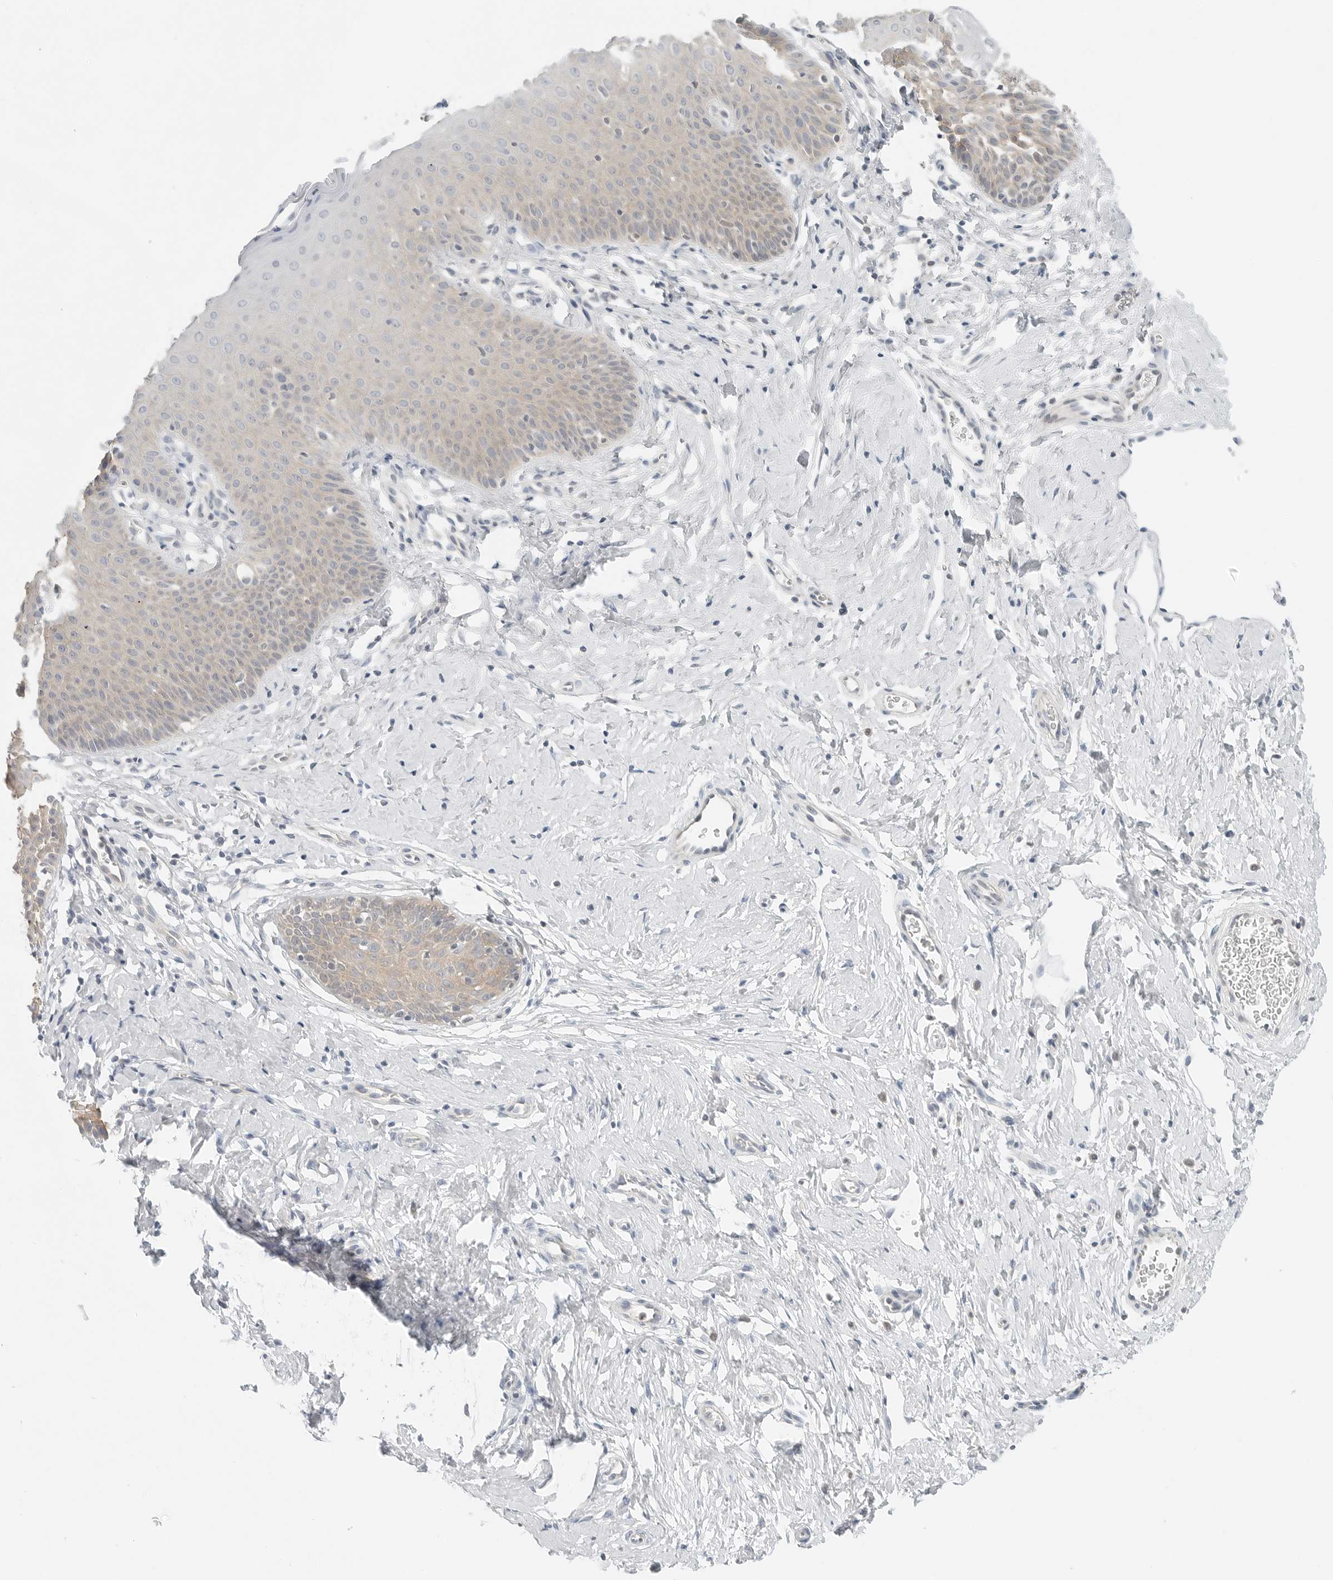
{"staining": {"intensity": "weak", "quantity": "<25%", "location": "cytoplasmic/membranous"}, "tissue": "cervix", "cell_type": "Glandular cells", "image_type": "normal", "snomed": [{"axis": "morphology", "description": "Normal tissue, NOS"}, {"axis": "topography", "description": "Cervix"}], "caption": "Immunohistochemistry (IHC) photomicrograph of benign cervix stained for a protein (brown), which displays no staining in glandular cells. The staining is performed using DAB (3,3'-diaminobenzidine) brown chromogen with nuclei counter-stained in using hematoxylin.", "gene": "IQCC", "patient": {"sex": "female", "age": 36}}